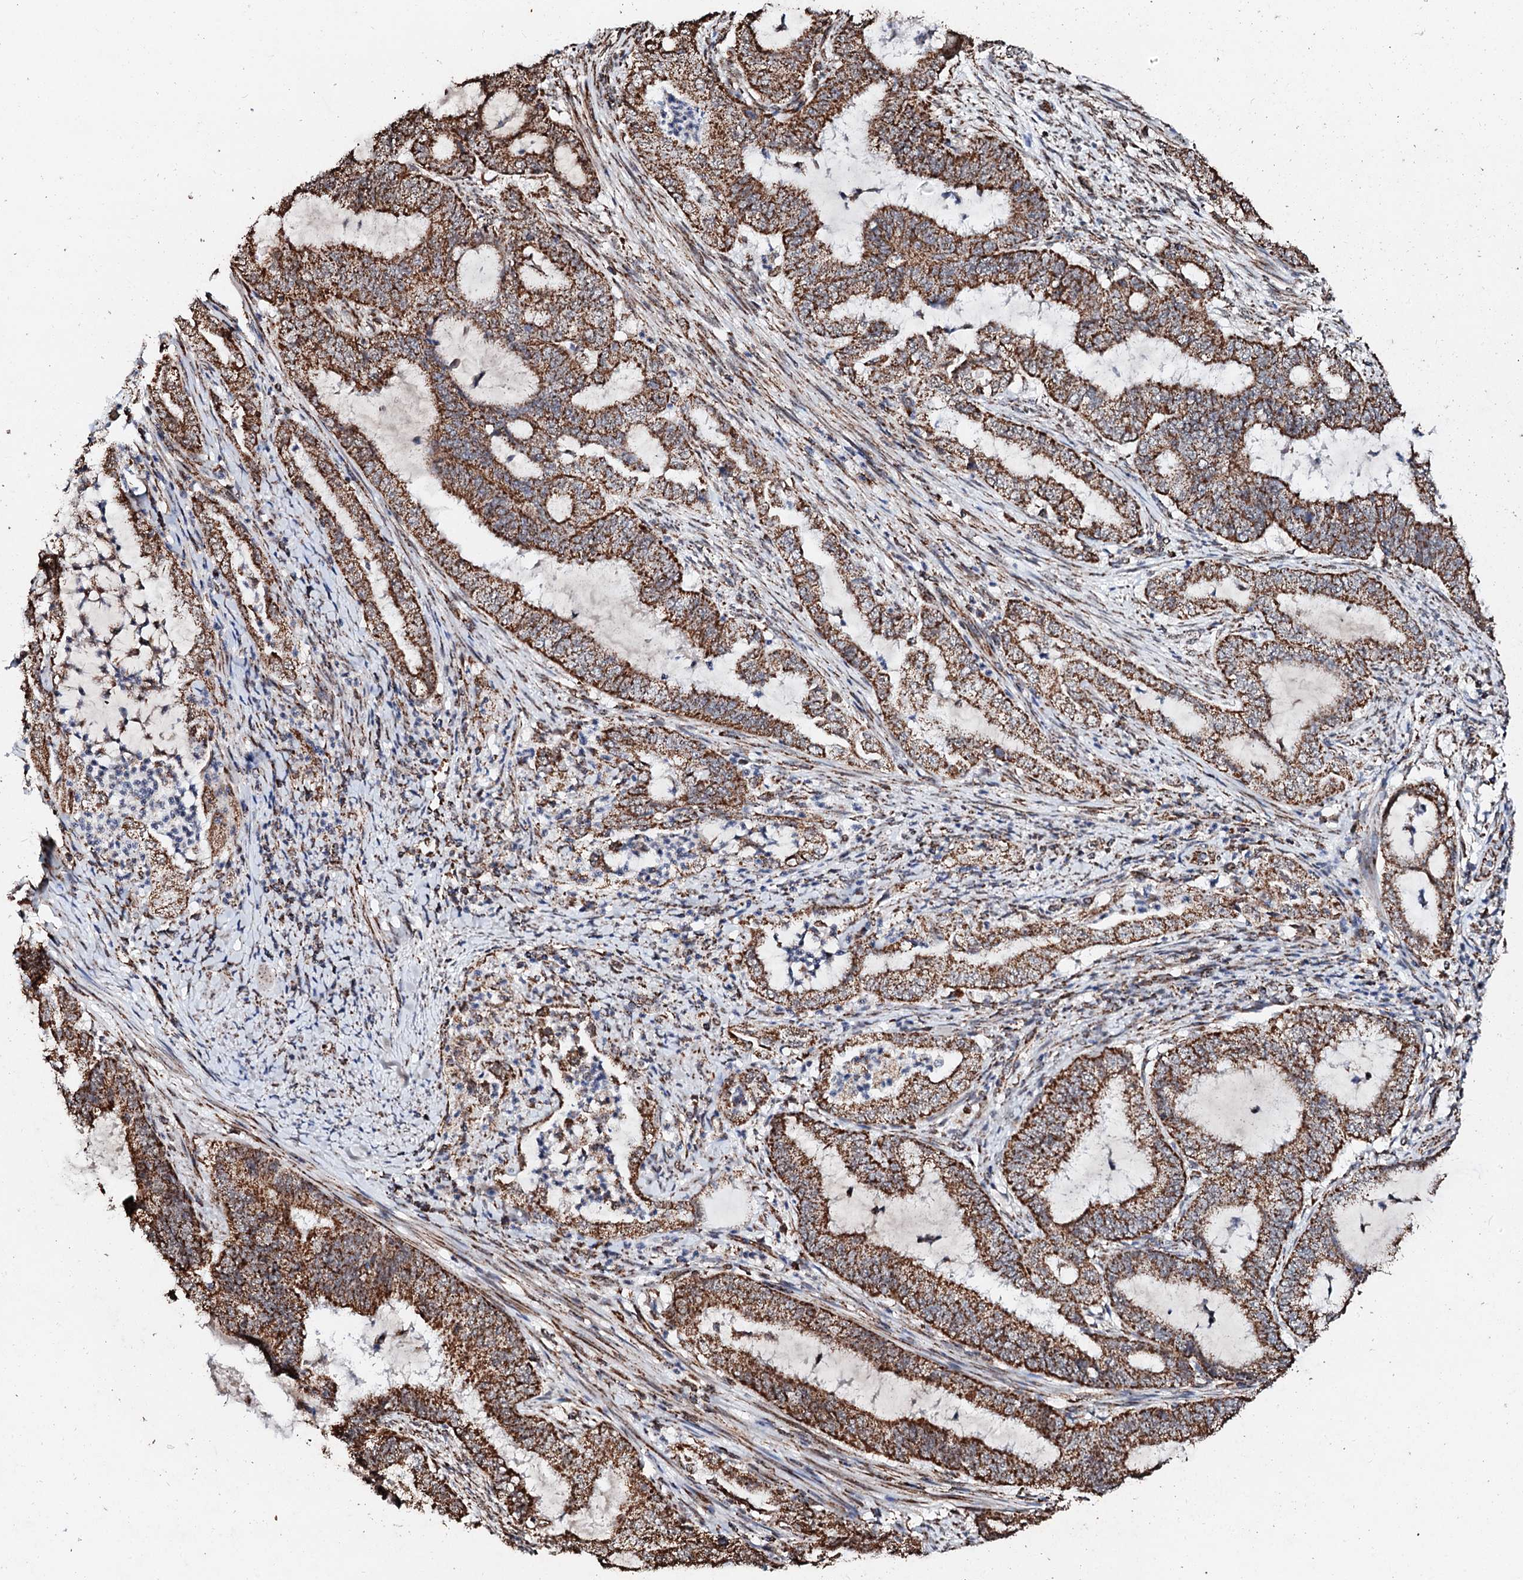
{"staining": {"intensity": "strong", "quantity": ">75%", "location": "cytoplasmic/membranous"}, "tissue": "endometrial cancer", "cell_type": "Tumor cells", "image_type": "cancer", "snomed": [{"axis": "morphology", "description": "Adenocarcinoma, NOS"}, {"axis": "topography", "description": "Endometrium"}], "caption": "This is a micrograph of immunohistochemistry (IHC) staining of endometrial cancer (adenocarcinoma), which shows strong staining in the cytoplasmic/membranous of tumor cells.", "gene": "SECISBP2L", "patient": {"sex": "female", "age": 51}}